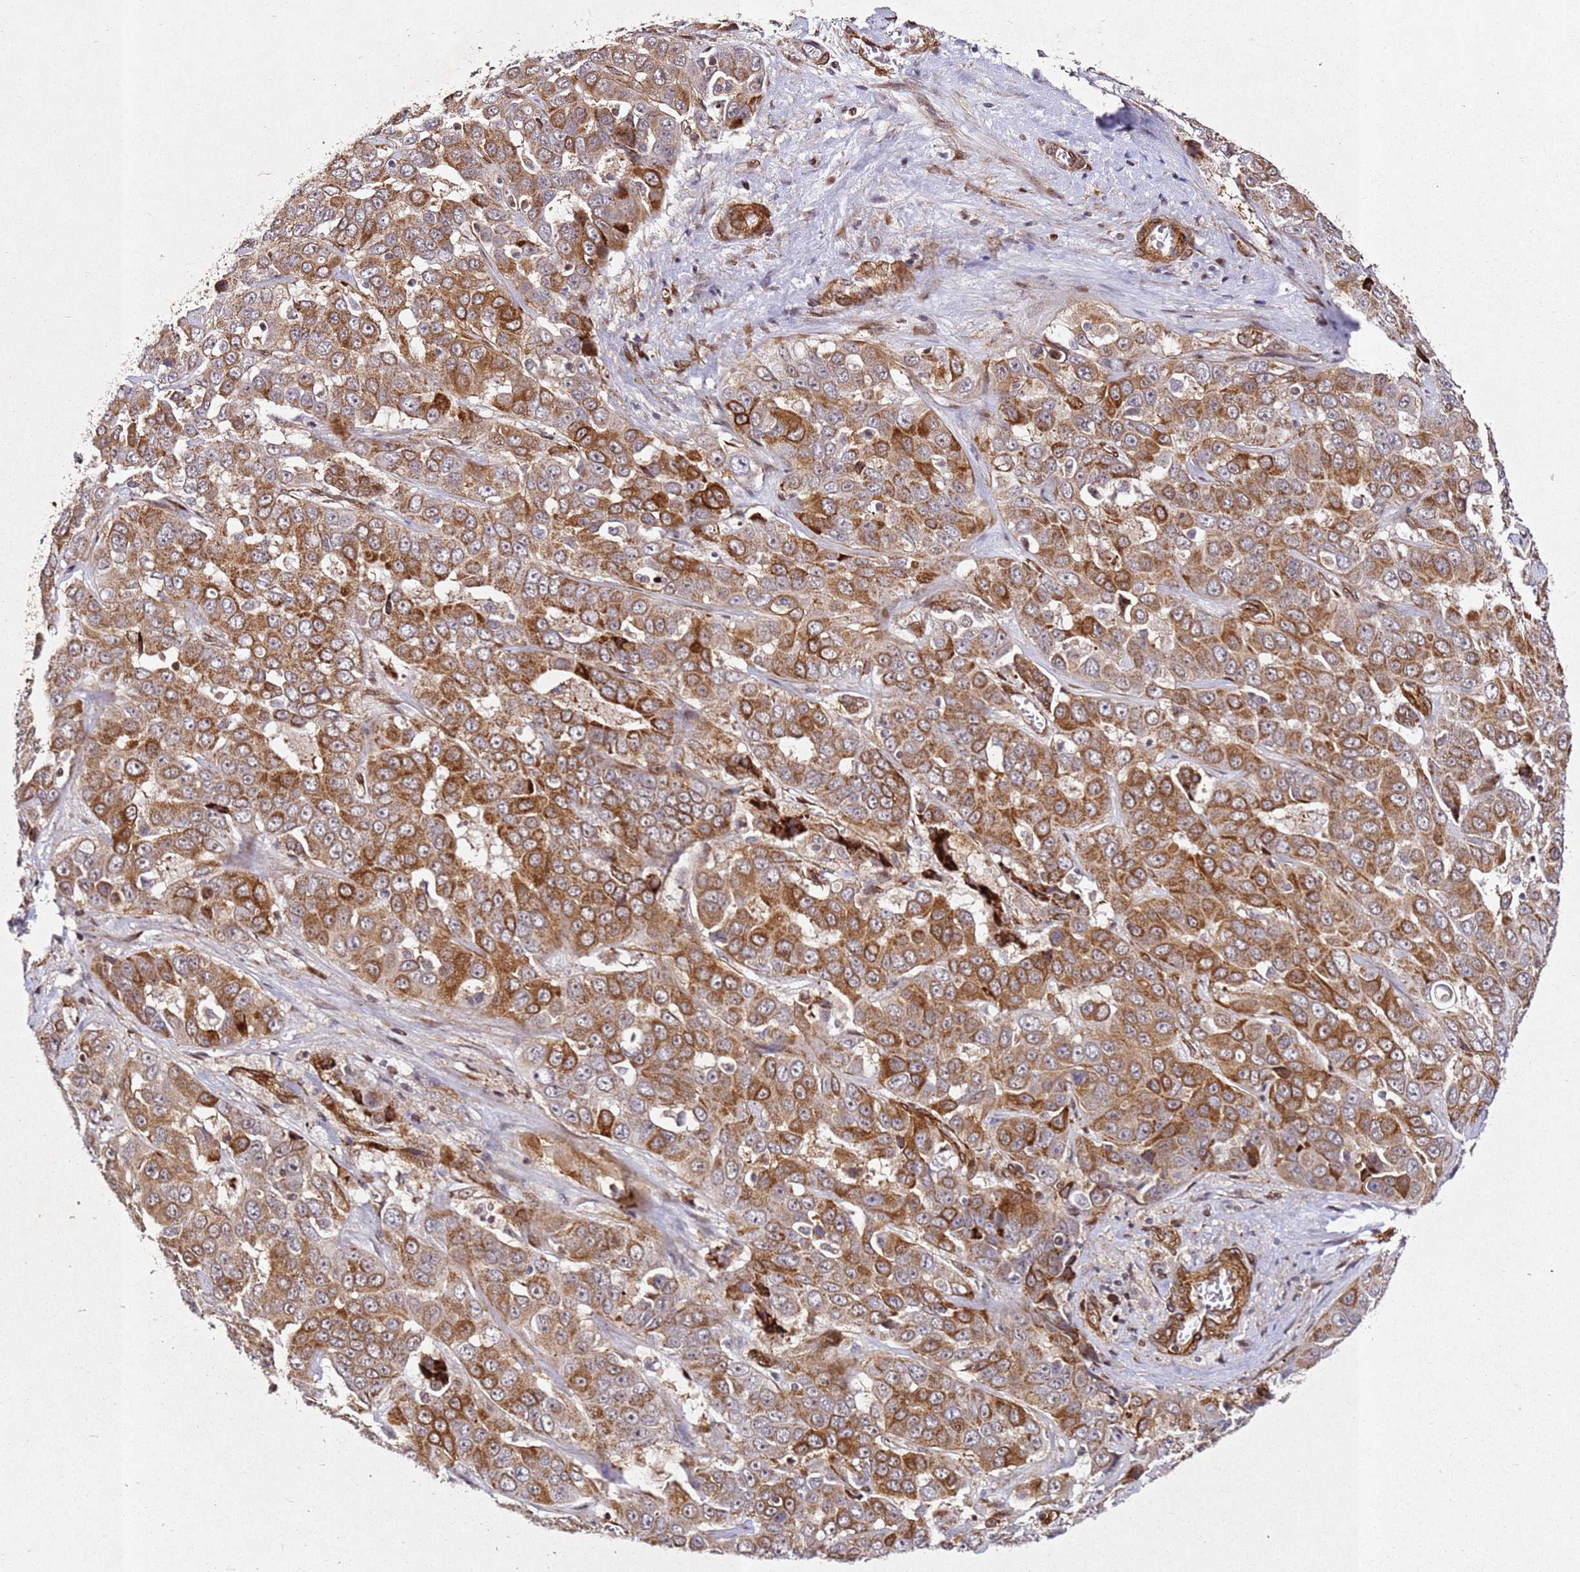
{"staining": {"intensity": "moderate", "quantity": ">75%", "location": "cytoplasmic/membranous"}, "tissue": "liver cancer", "cell_type": "Tumor cells", "image_type": "cancer", "snomed": [{"axis": "morphology", "description": "Cholangiocarcinoma"}, {"axis": "topography", "description": "Liver"}], "caption": "Moderate cytoplasmic/membranous positivity is present in about >75% of tumor cells in cholangiocarcinoma (liver).", "gene": "ZNF296", "patient": {"sex": "female", "age": 52}}